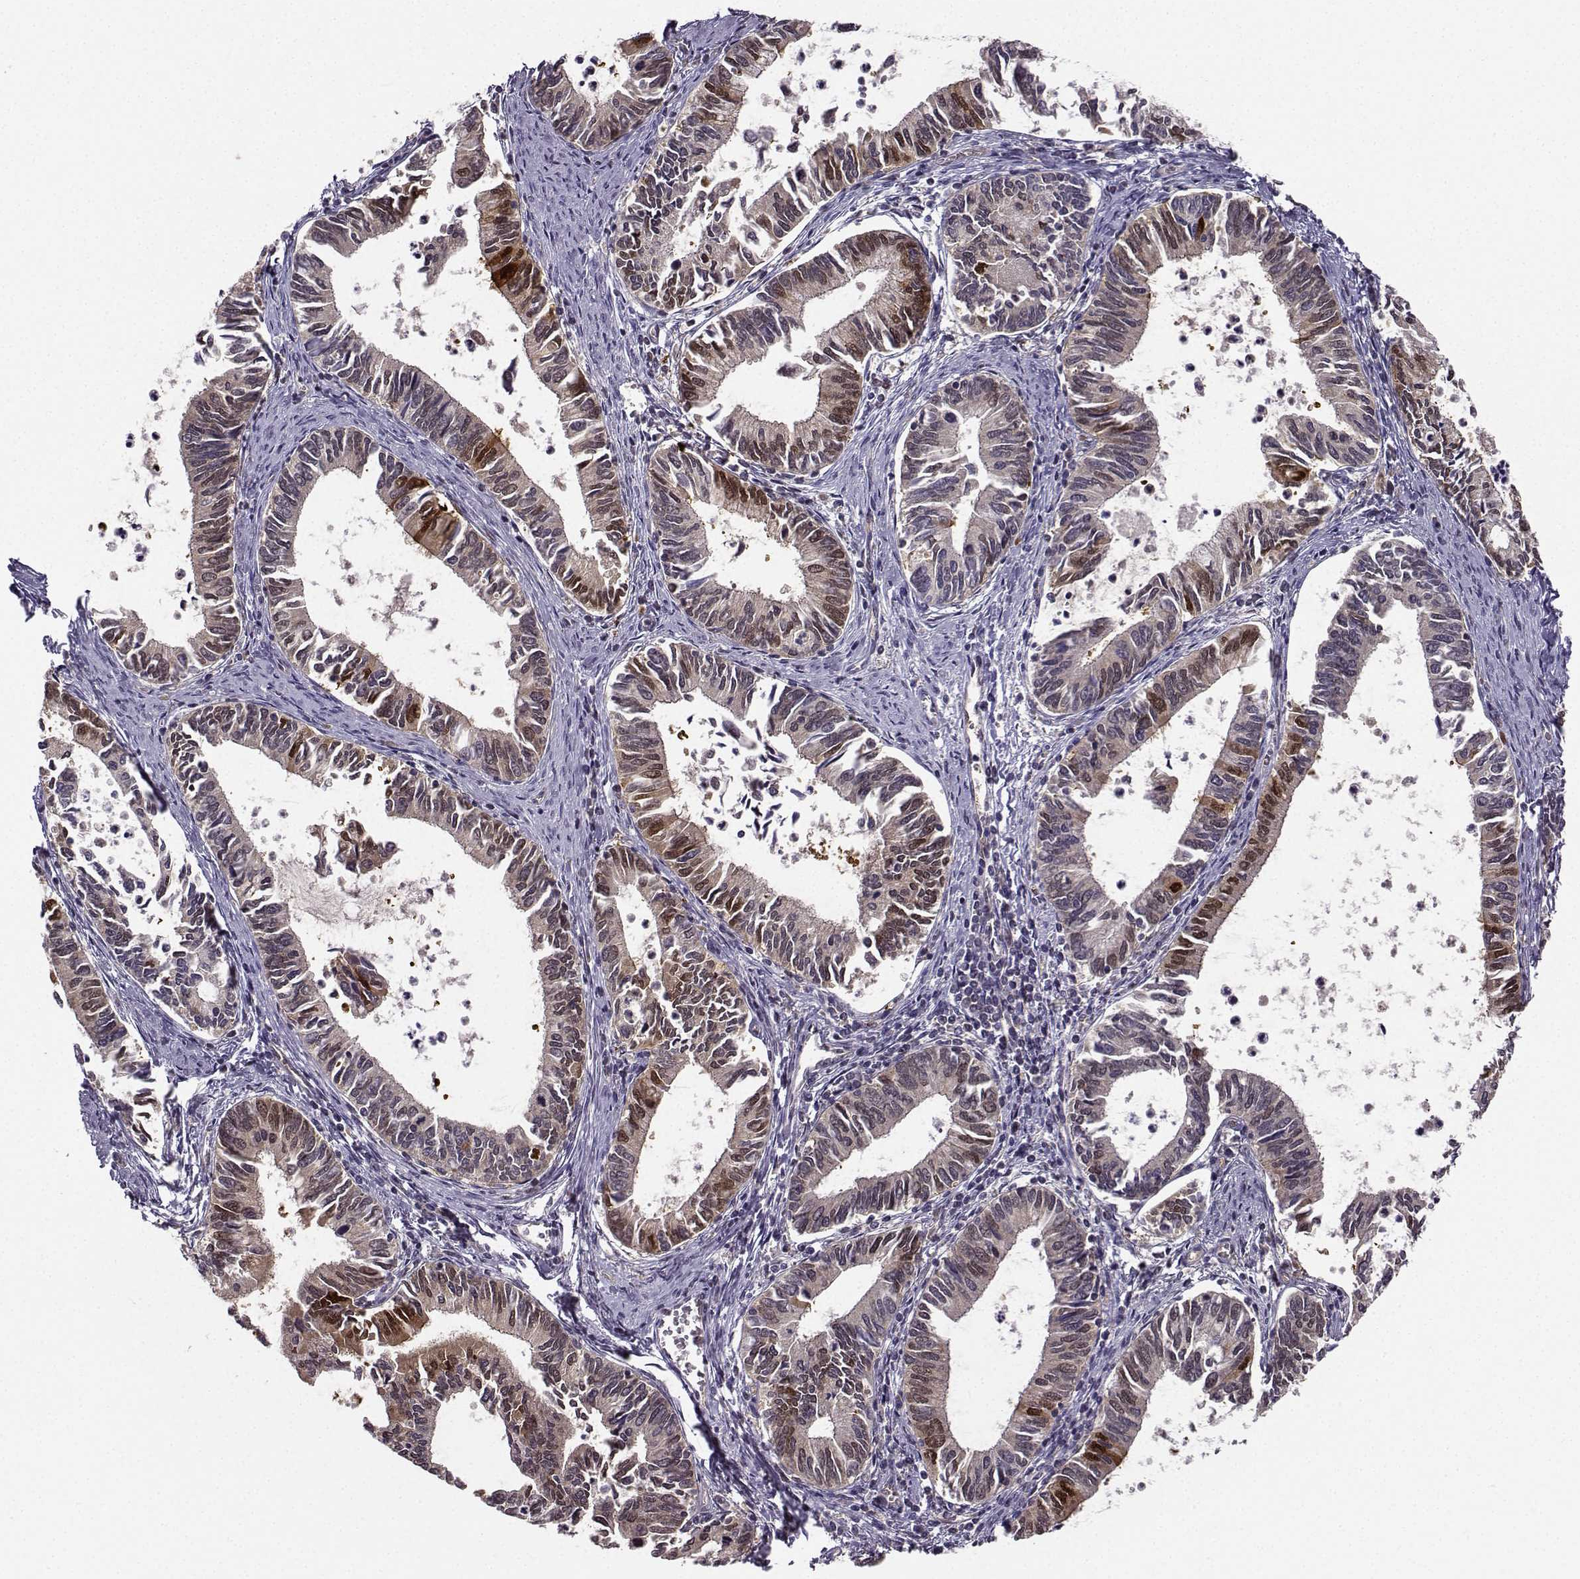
{"staining": {"intensity": "strong", "quantity": "<25%", "location": "cytoplasmic/membranous"}, "tissue": "cervical cancer", "cell_type": "Tumor cells", "image_type": "cancer", "snomed": [{"axis": "morphology", "description": "Adenocarcinoma, NOS"}, {"axis": "topography", "description": "Cervix"}], "caption": "This histopathology image shows cervical adenocarcinoma stained with immunohistochemistry to label a protein in brown. The cytoplasmic/membranous of tumor cells show strong positivity for the protein. Nuclei are counter-stained blue.", "gene": "NQO1", "patient": {"sex": "female", "age": 42}}